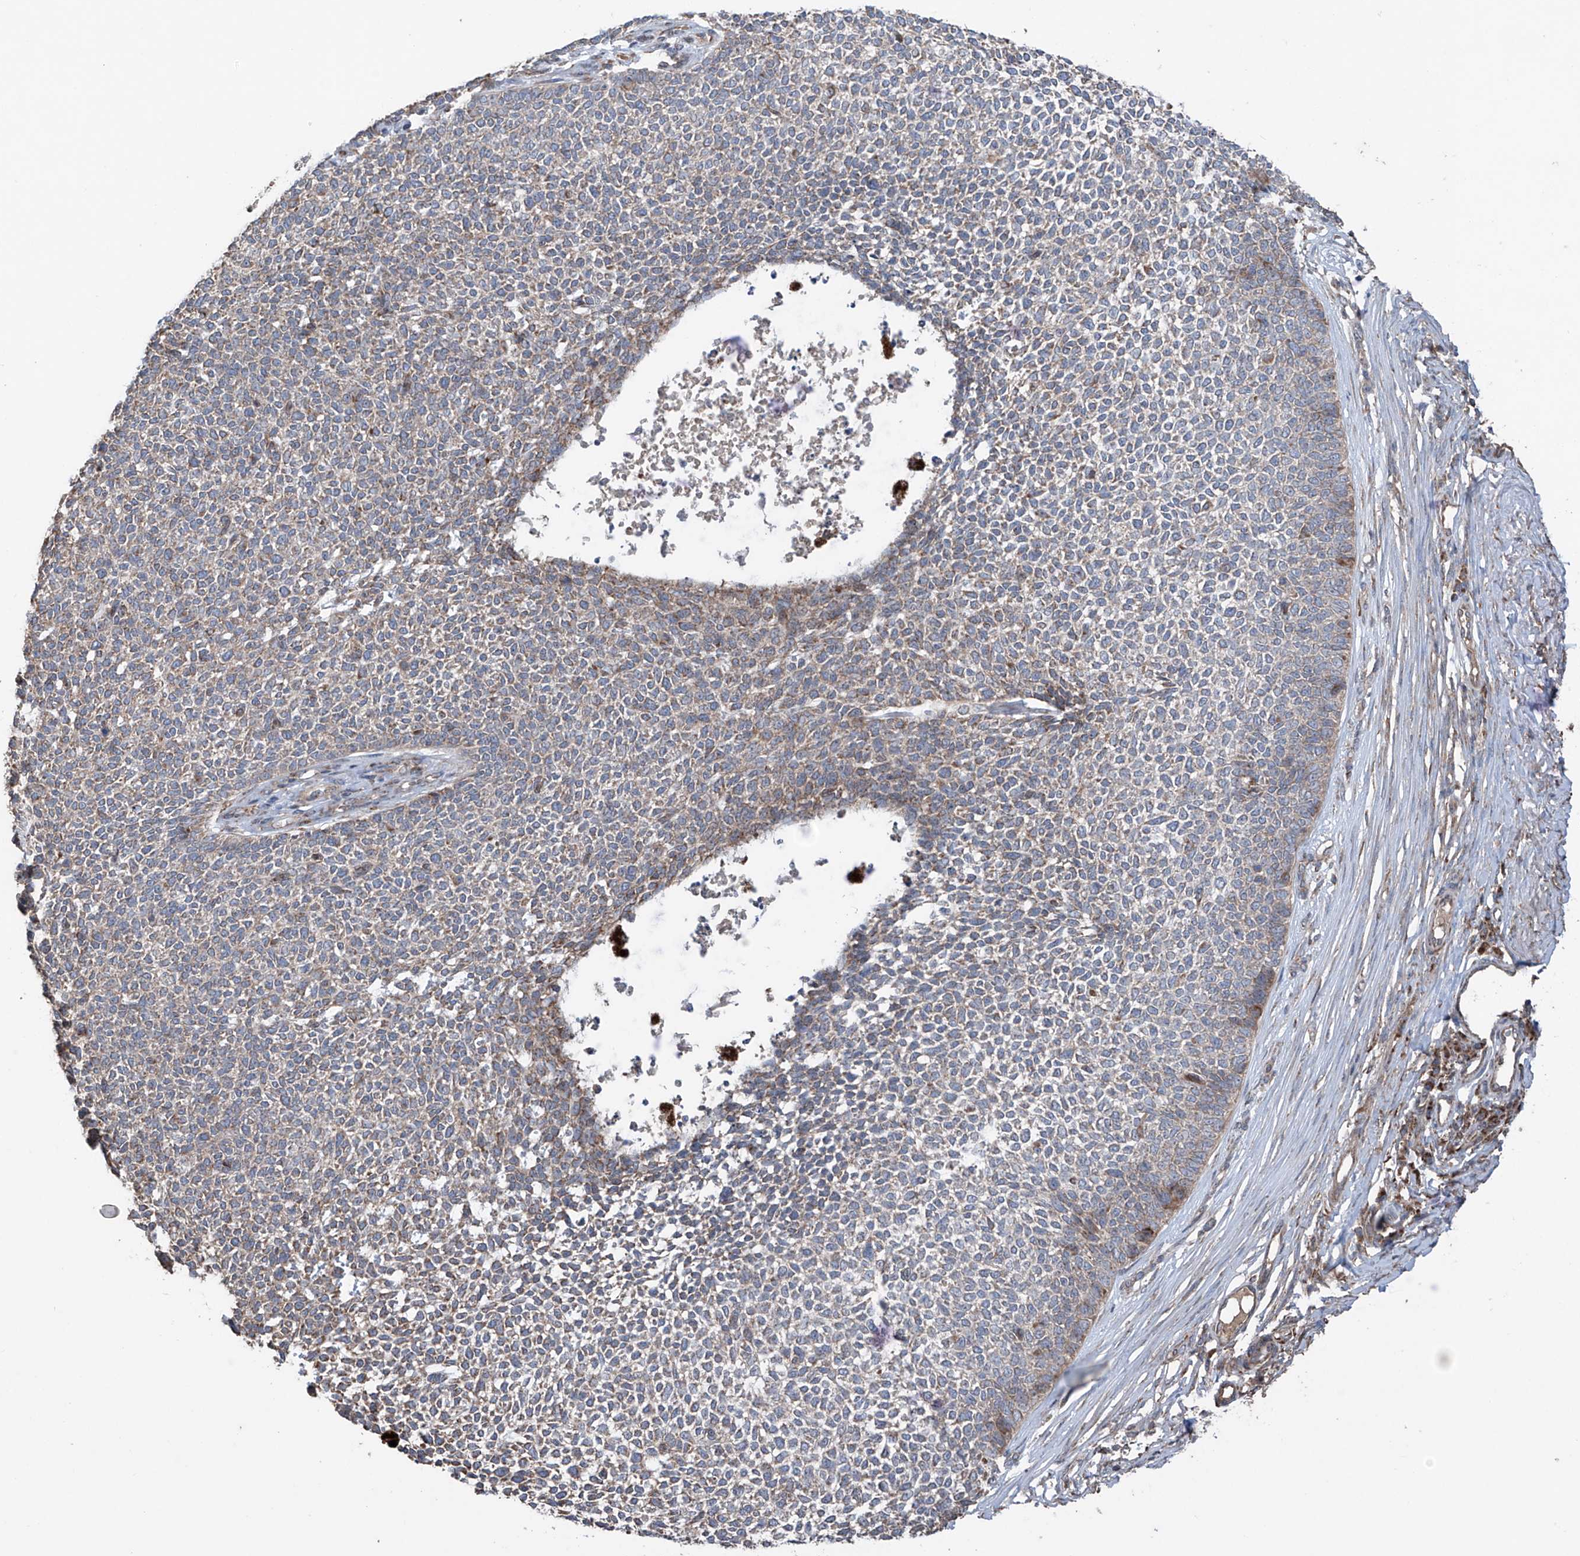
{"staining": {"intensity": "weak", "quantity": "25%-75%", "location": "cytoplasmic/membranous"}, "tissue": "skin cancer", "cell_type": "Tumor cells", "image_type": "cancer", "snomed": [{"axis": "morphology", "description": "Basal cell carcinoma"}, {"axis": "topography", "description": "Skin"}], "caption": "Immunohistochemical staining of skin cancer displays low levels of weak cytoplasmic/membranous expression in about 25%-75% of tumor cells.", "gene": "SAMD3", "patient": {"sex": "female", "age": 84}}